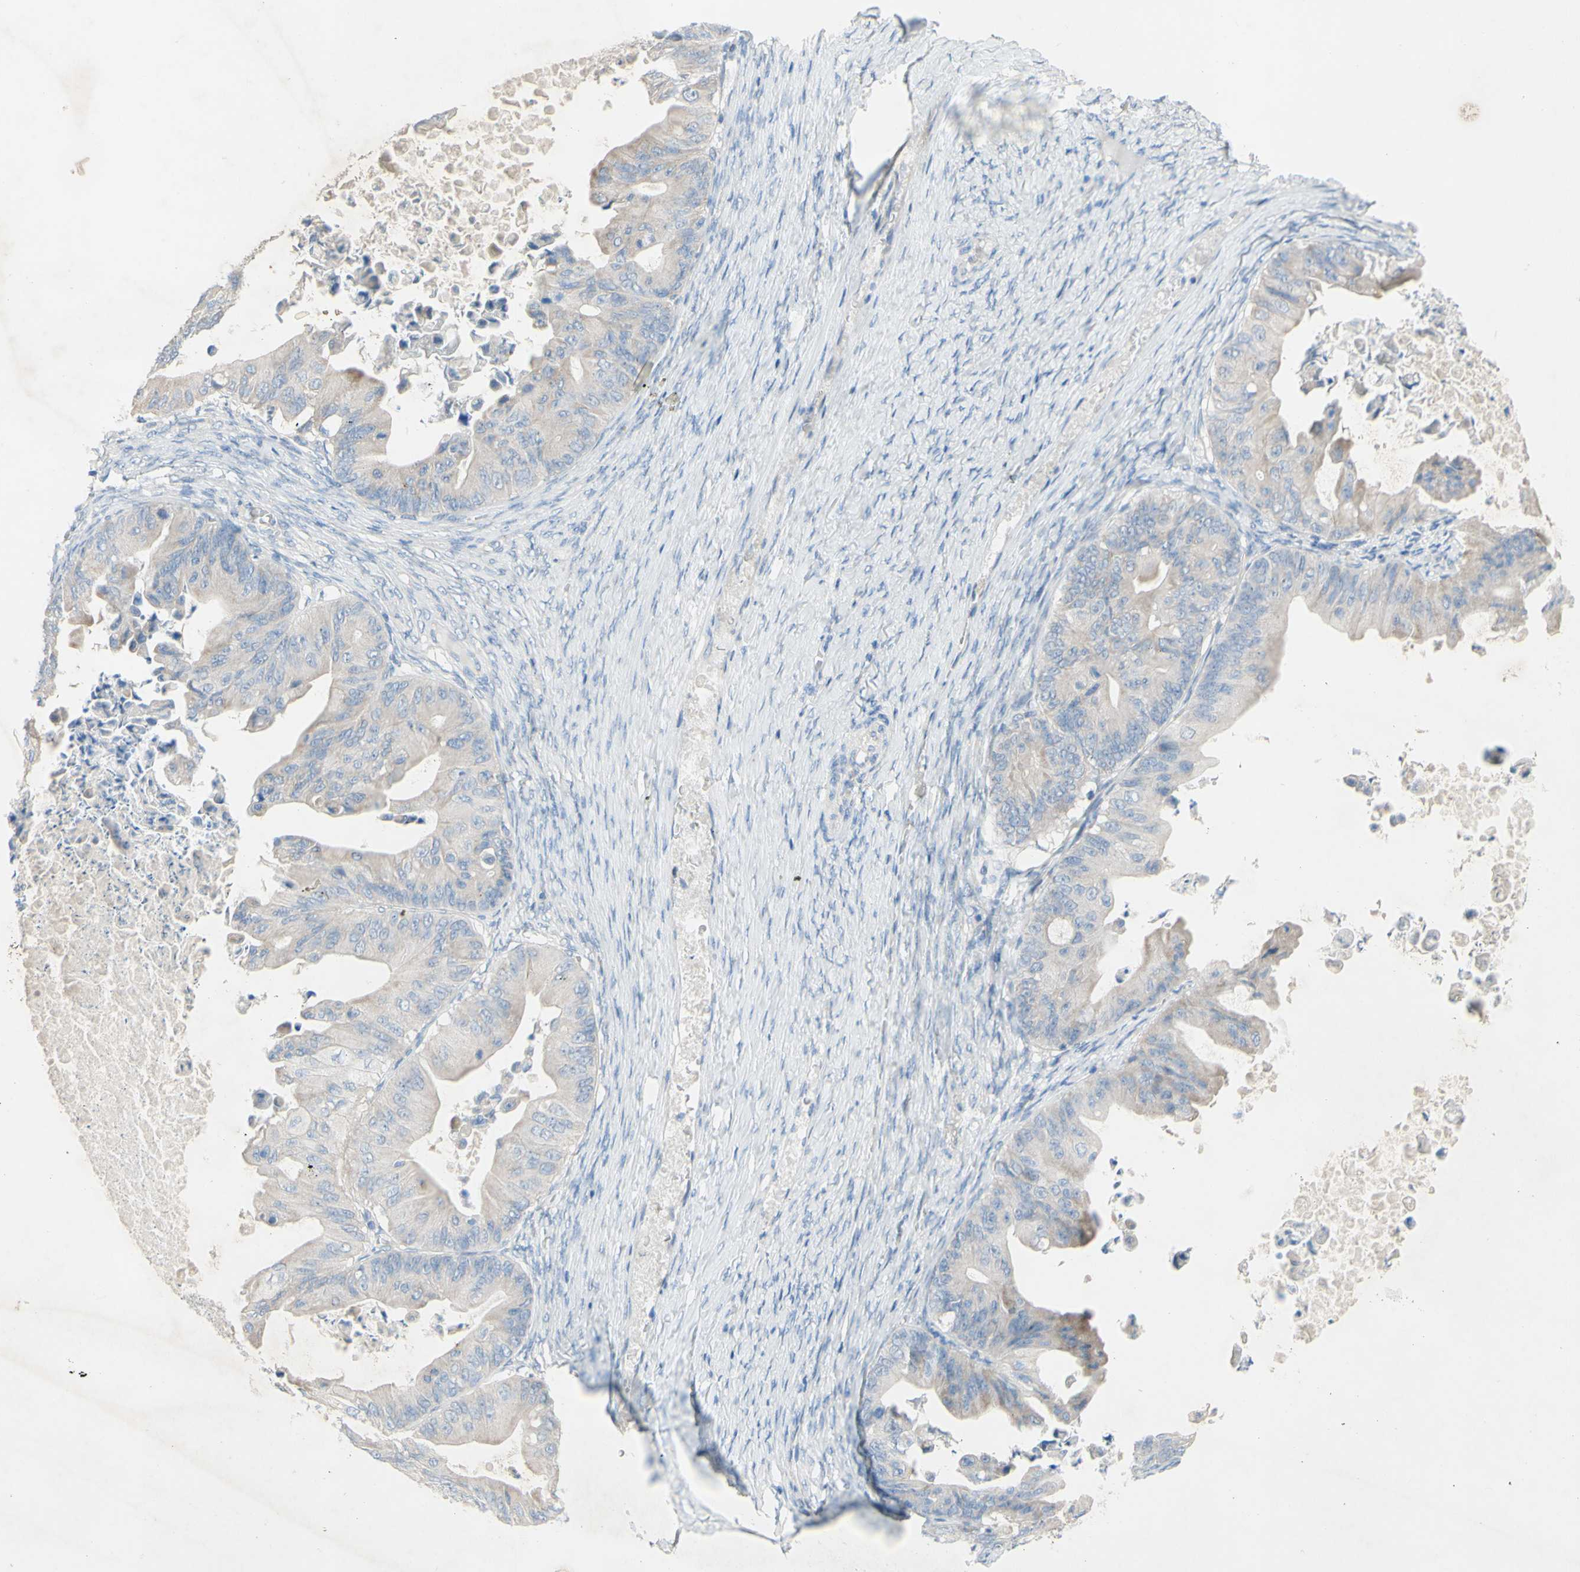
{"staining": {"intensity": "negative", "quantity": "none", "location": "none"}, "tissue": "ovarian cancer", "cell_type": "Tumor cells", "image_type": "cancer", "snomed": [{"axis": "morphology", "description": "Cystadenocarcinoma, mucinous, NOS"}, {"axis": "topography", "description": "Ovary"}], "caption": "Protein analysis of ovarian cancer (mucinous cystadenocarcinoma) reveals no significant staining in tumor cells. (DAB IHC with hematoxylin counter stain).", "gene": "ACADL", "patient": {"sex": "female", "age": 37}}